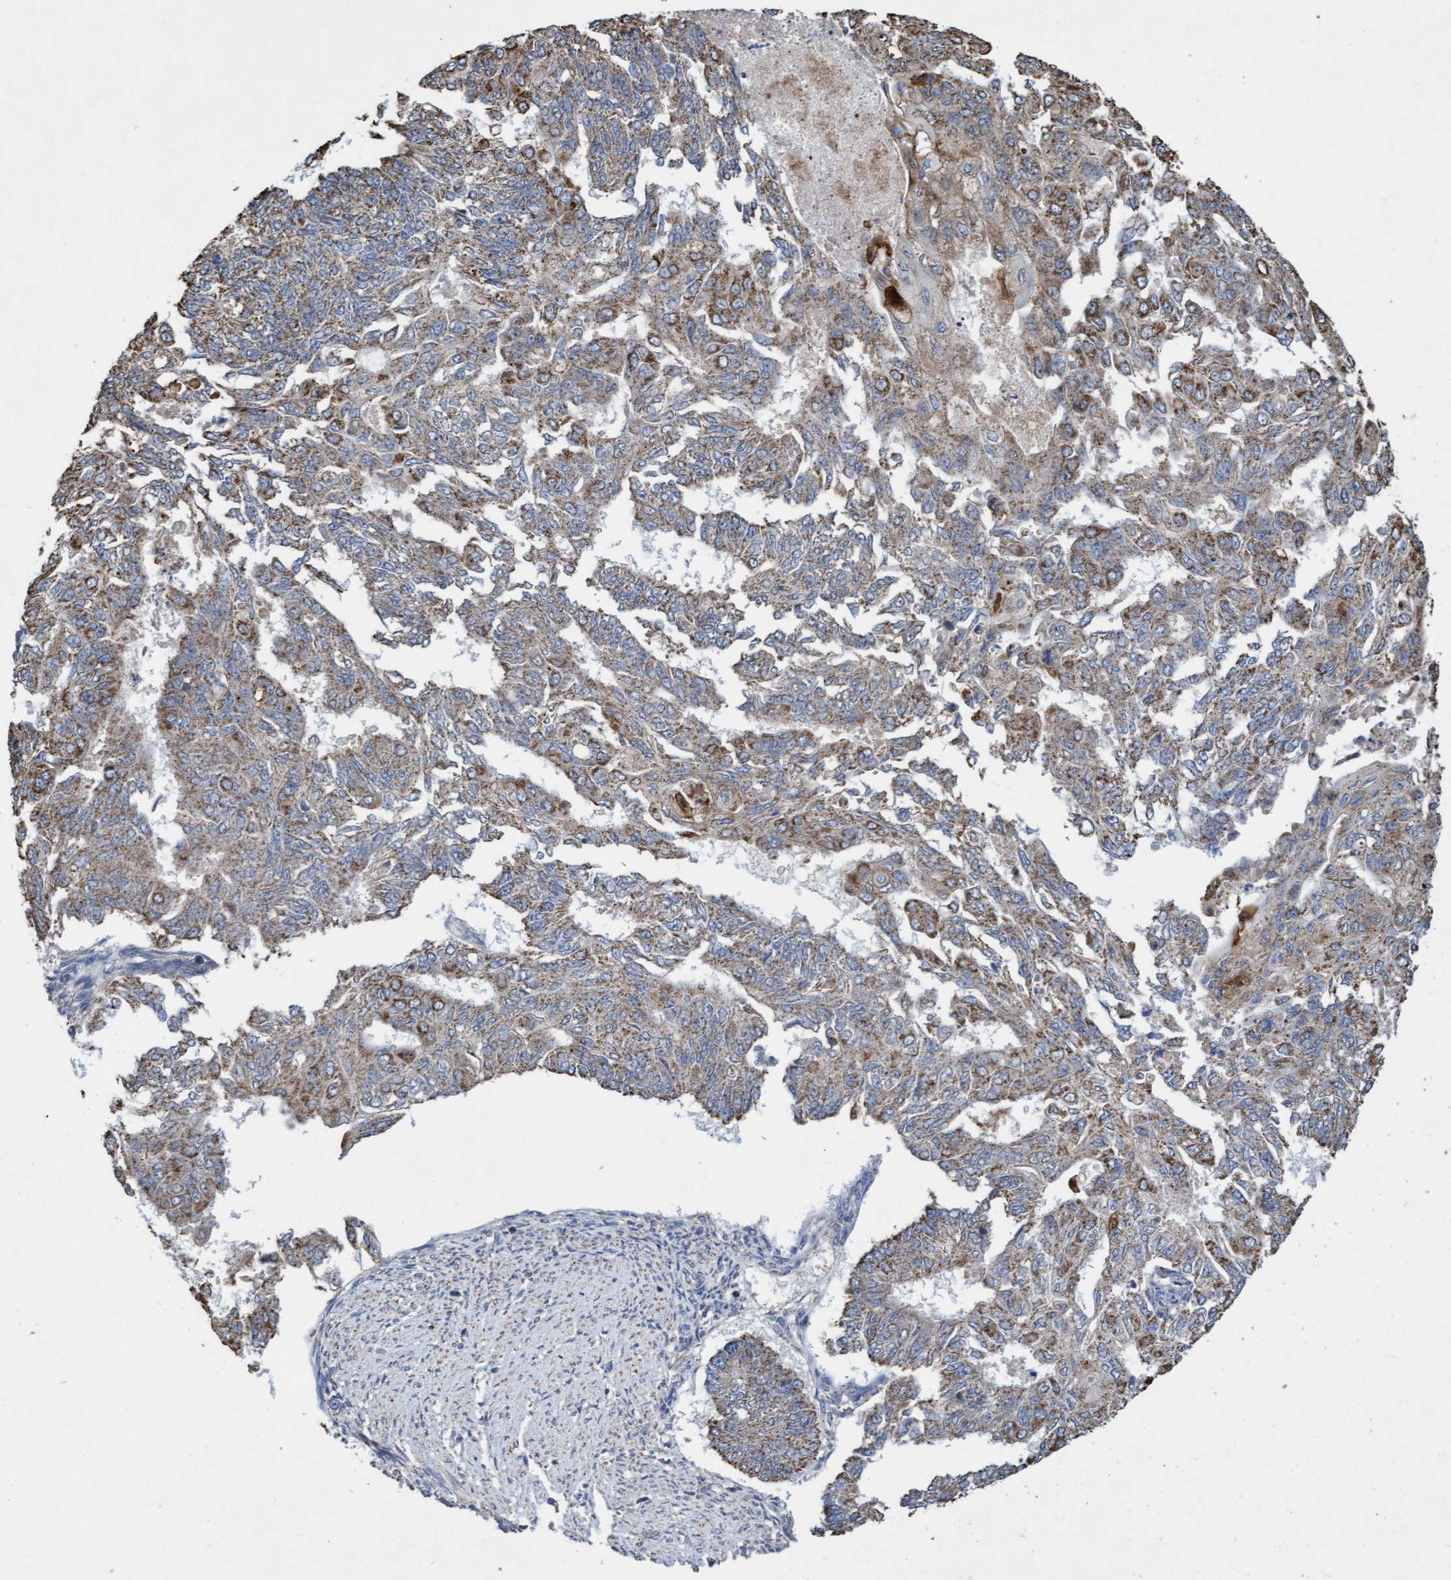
{"staining": {"intensity": "moderate", "quantity": ">75%", "location": "cytoplasmic/membranous"}, "tissue": "endometrial cancer", "cell_type": "Tumor cells", "image_type": "cancer", "snomed": [{"axis": "morphology", "description": "Adenocarcinoma, NOS"}, {"axis": "topography", "description": "Endometrium"}], "caption": "Moderate cytoplasmic/membranous expression for a protein is present in approximately >75% of tumor cells of adenocarcinoma (endometrial) using immunohistochemistry.", "gene": "VSIG8", "patient": {"sex": "female", "age": 32}}